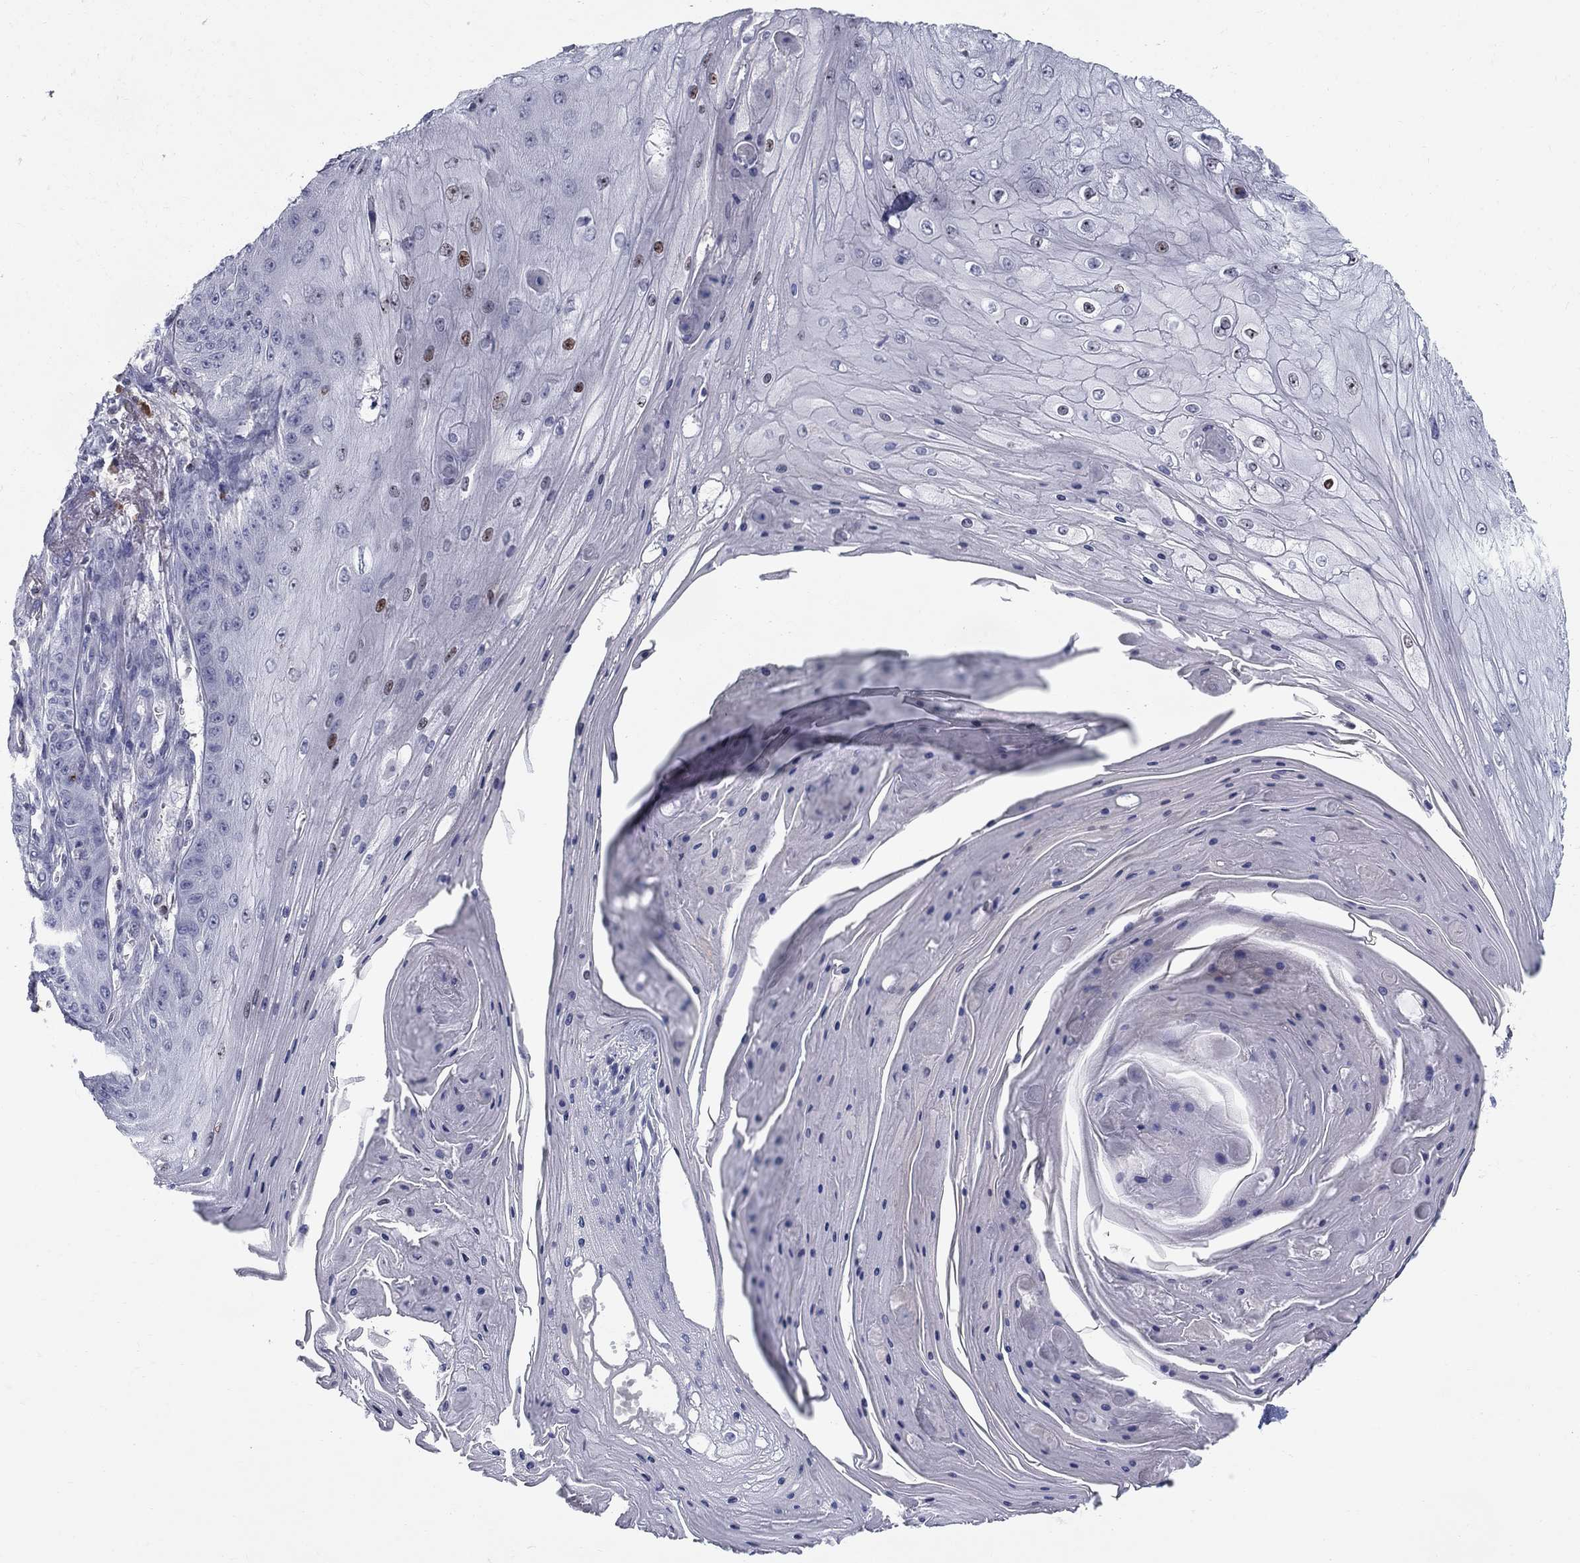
{"staining": {"intensity": "moderate", "quantity": "<25%", "location": "nuclear"}, "tissue": "skin cancer", "cell_type": "Tumor cells", "image_type": "cancer", "snomed": [{"axis": "morphology", "description": "Squamous cell carcinoma, NOS"}, {"axis": "topography", "description": "Skin"}], "caption": "The immunohistochemical stain shows moderate nuclear staining in tumor cells of skin cancer tissue.", "gene": "NTRK2", "patient": {"sex": "male", "age": 70}}